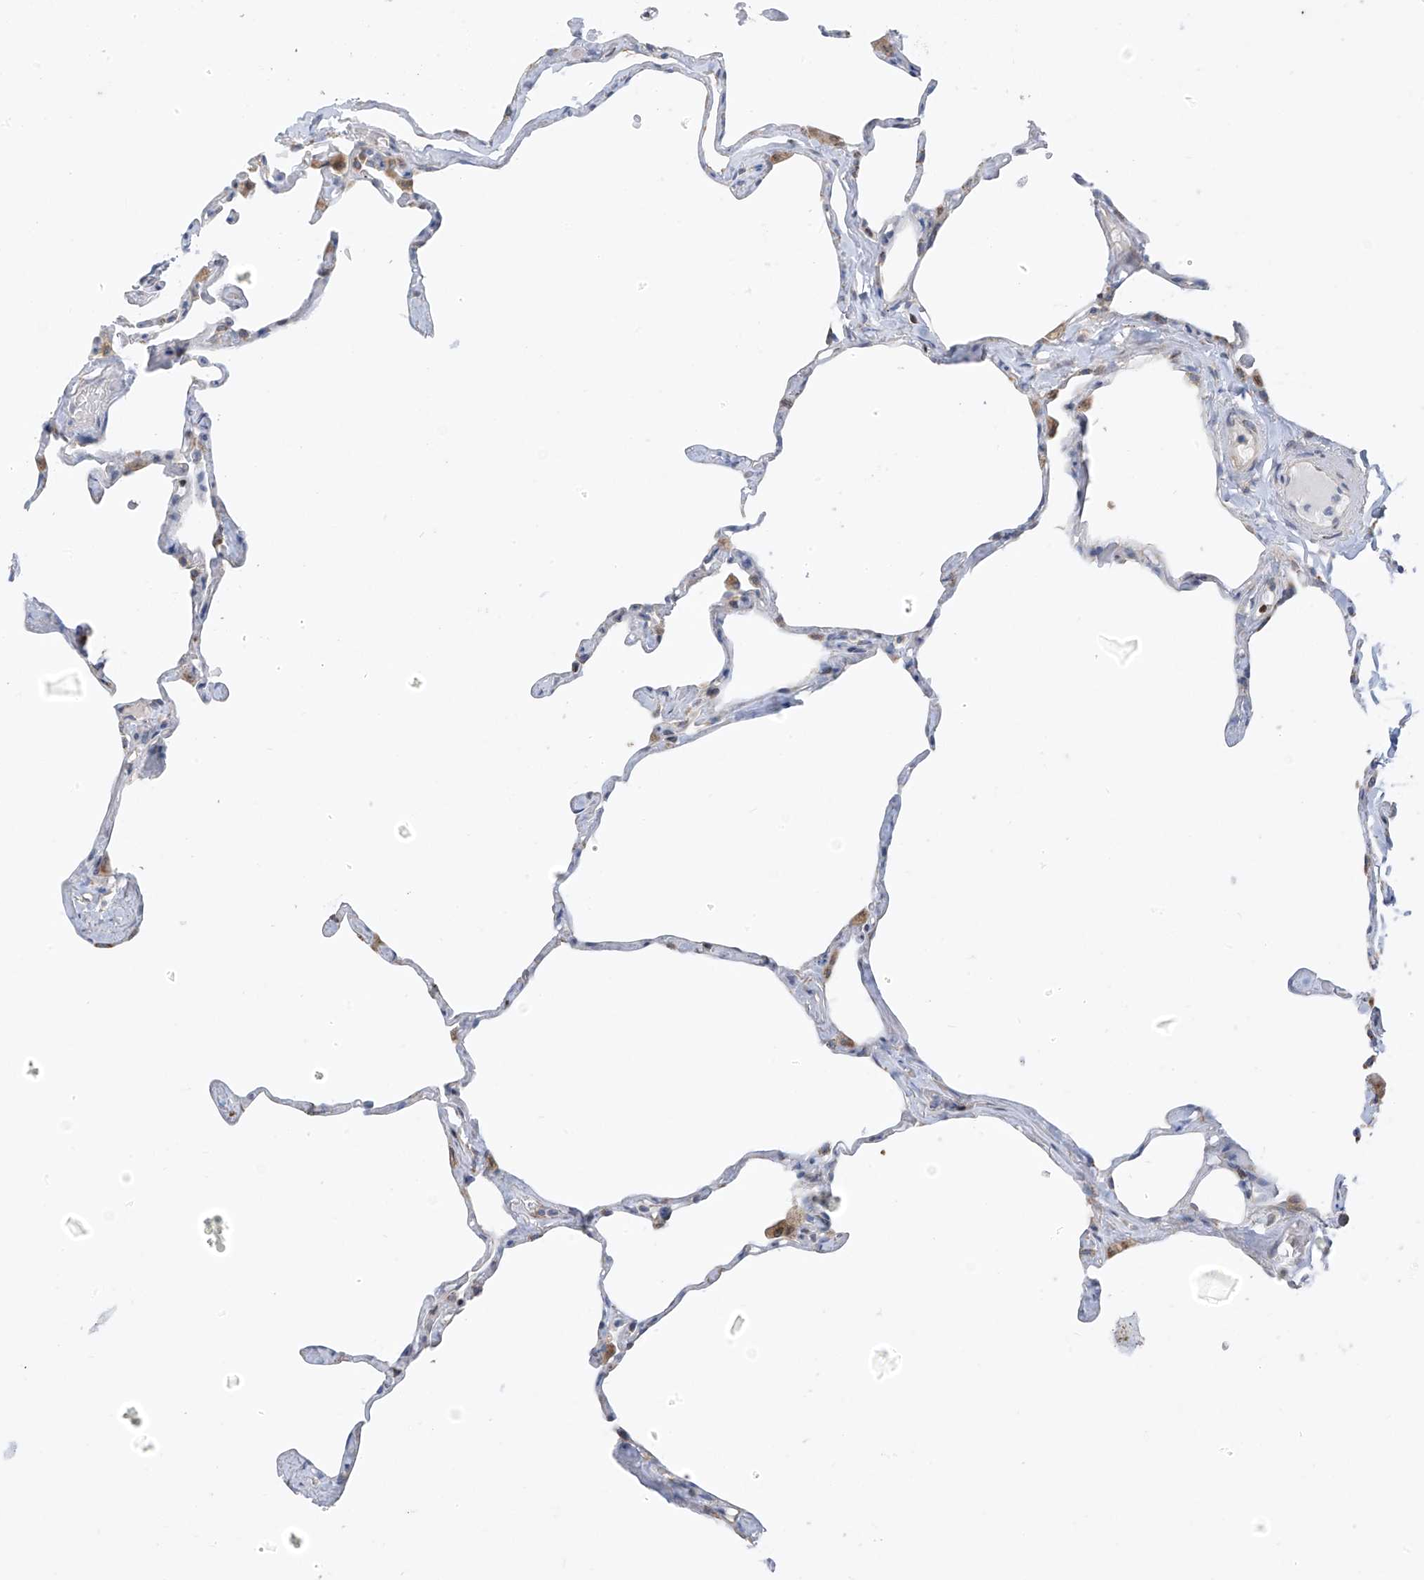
{"staining": {"intensity": "moderate", "quantity": "<25%", "location": "cytoplasmic/membranous"}, "tissue": "lung", "cell_type": "Alveolar cells", "image_type": "normal", "snomed": [{"axis": "morphology", "description": "Normal tissue, NOS"}, {"axis": "topography", "description": "Lung"}], "caption": "This micrograph exhibits benign lung stained with immunohistochemistry to label a protein in brown. The cytoplasmic/membranous of alveolar cells show moderate positivity for the protein. Nuclei are counter-stained blue.", "gene": "EOMES", "patient": {"sex": "male", "age": 65}}